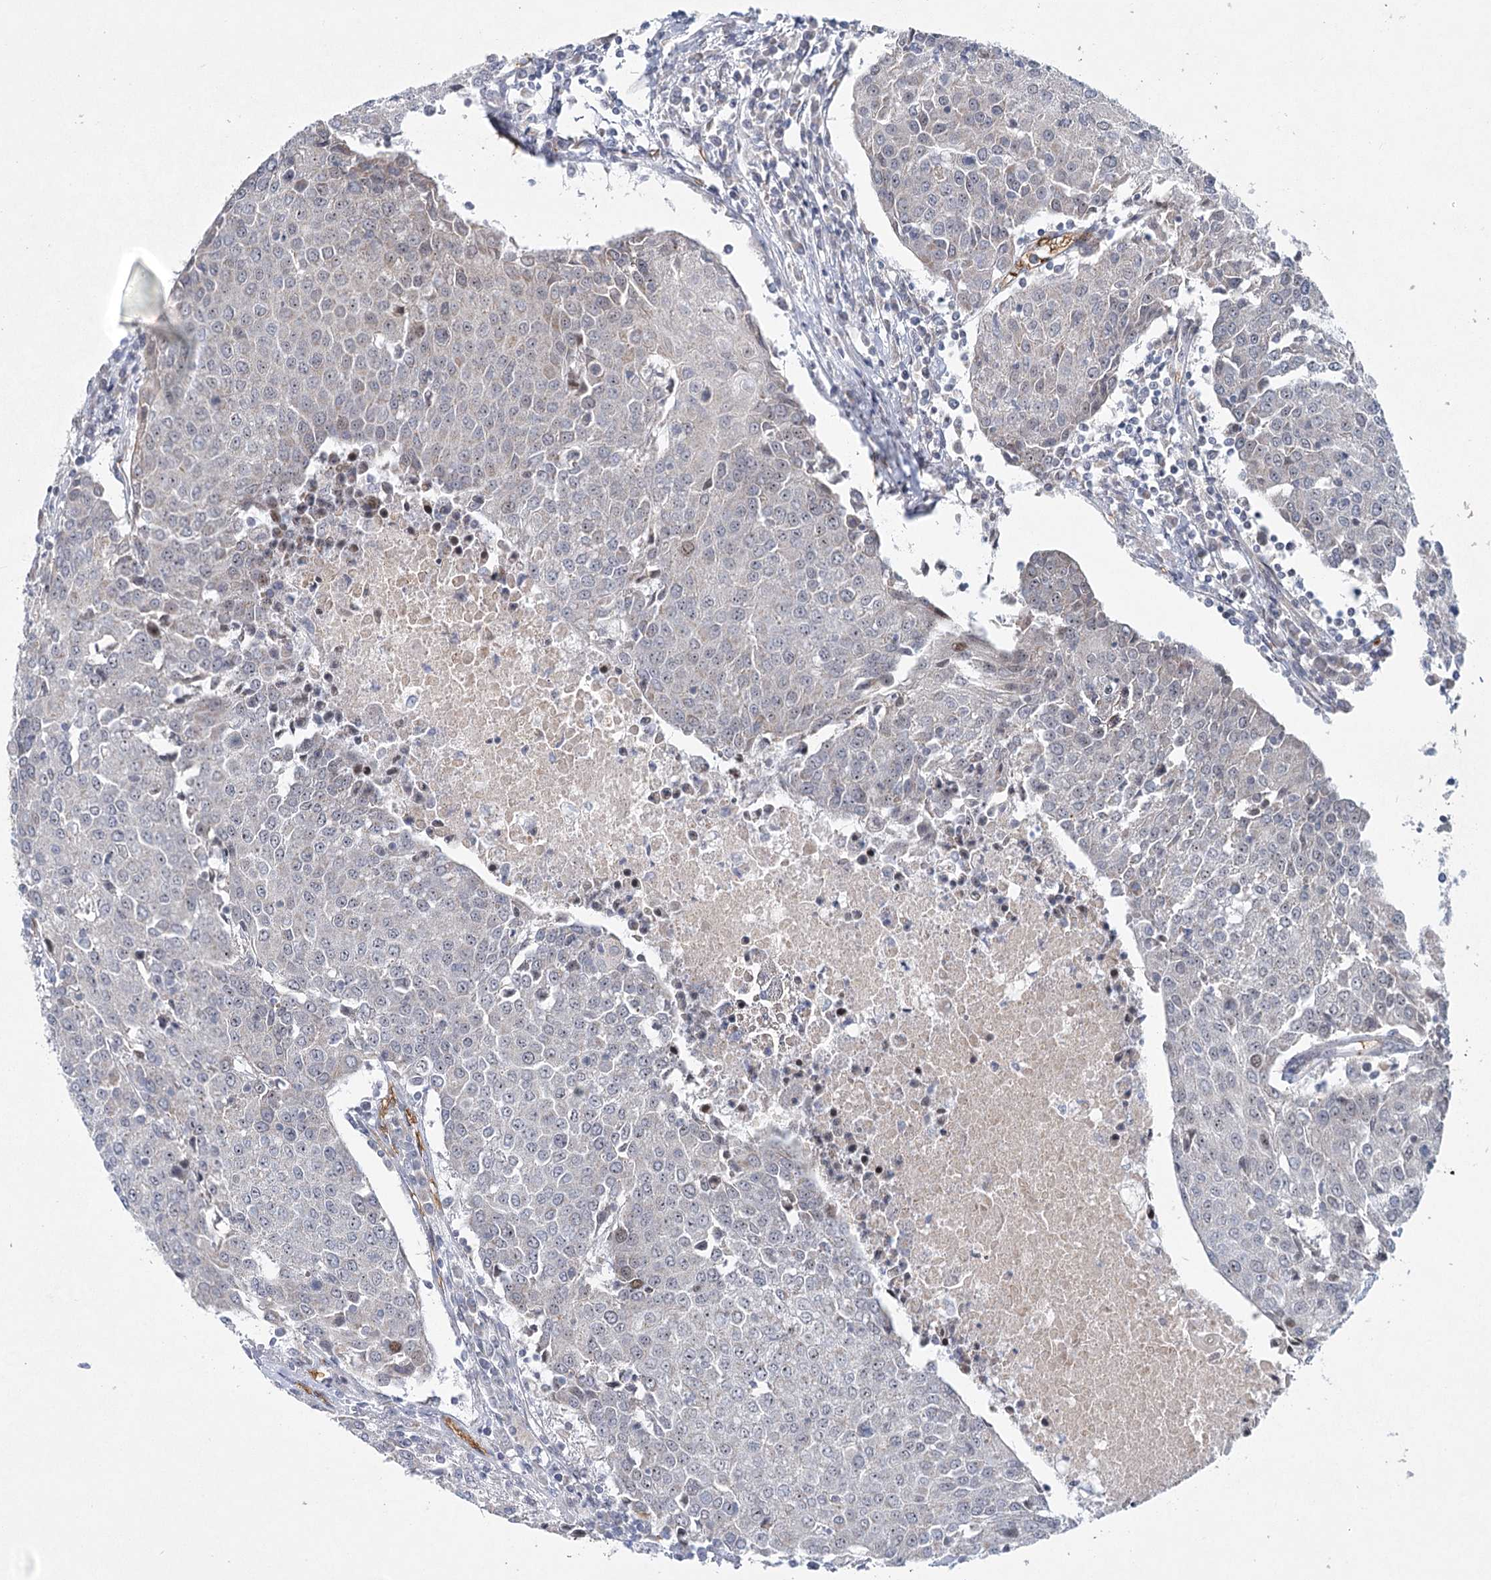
{"staining": {"intensity": "negative", "quantity": "none", "location": "none"}, "tissue": "urothelial cancer", "cell_type": "Tumor cells", "image_type": "cancer", "snomed": [{"axis": "morphology", "description": "Urothelial carcinoma, High grade"}, {"axis": "topography", "description": "Urinary bladder"}], "caption": "The micrograph shows no significant positivity in tumor cells of urothelial cancer.", "gene": "NSMCE4A", "patient": {"sex": "female", "age": 85}}